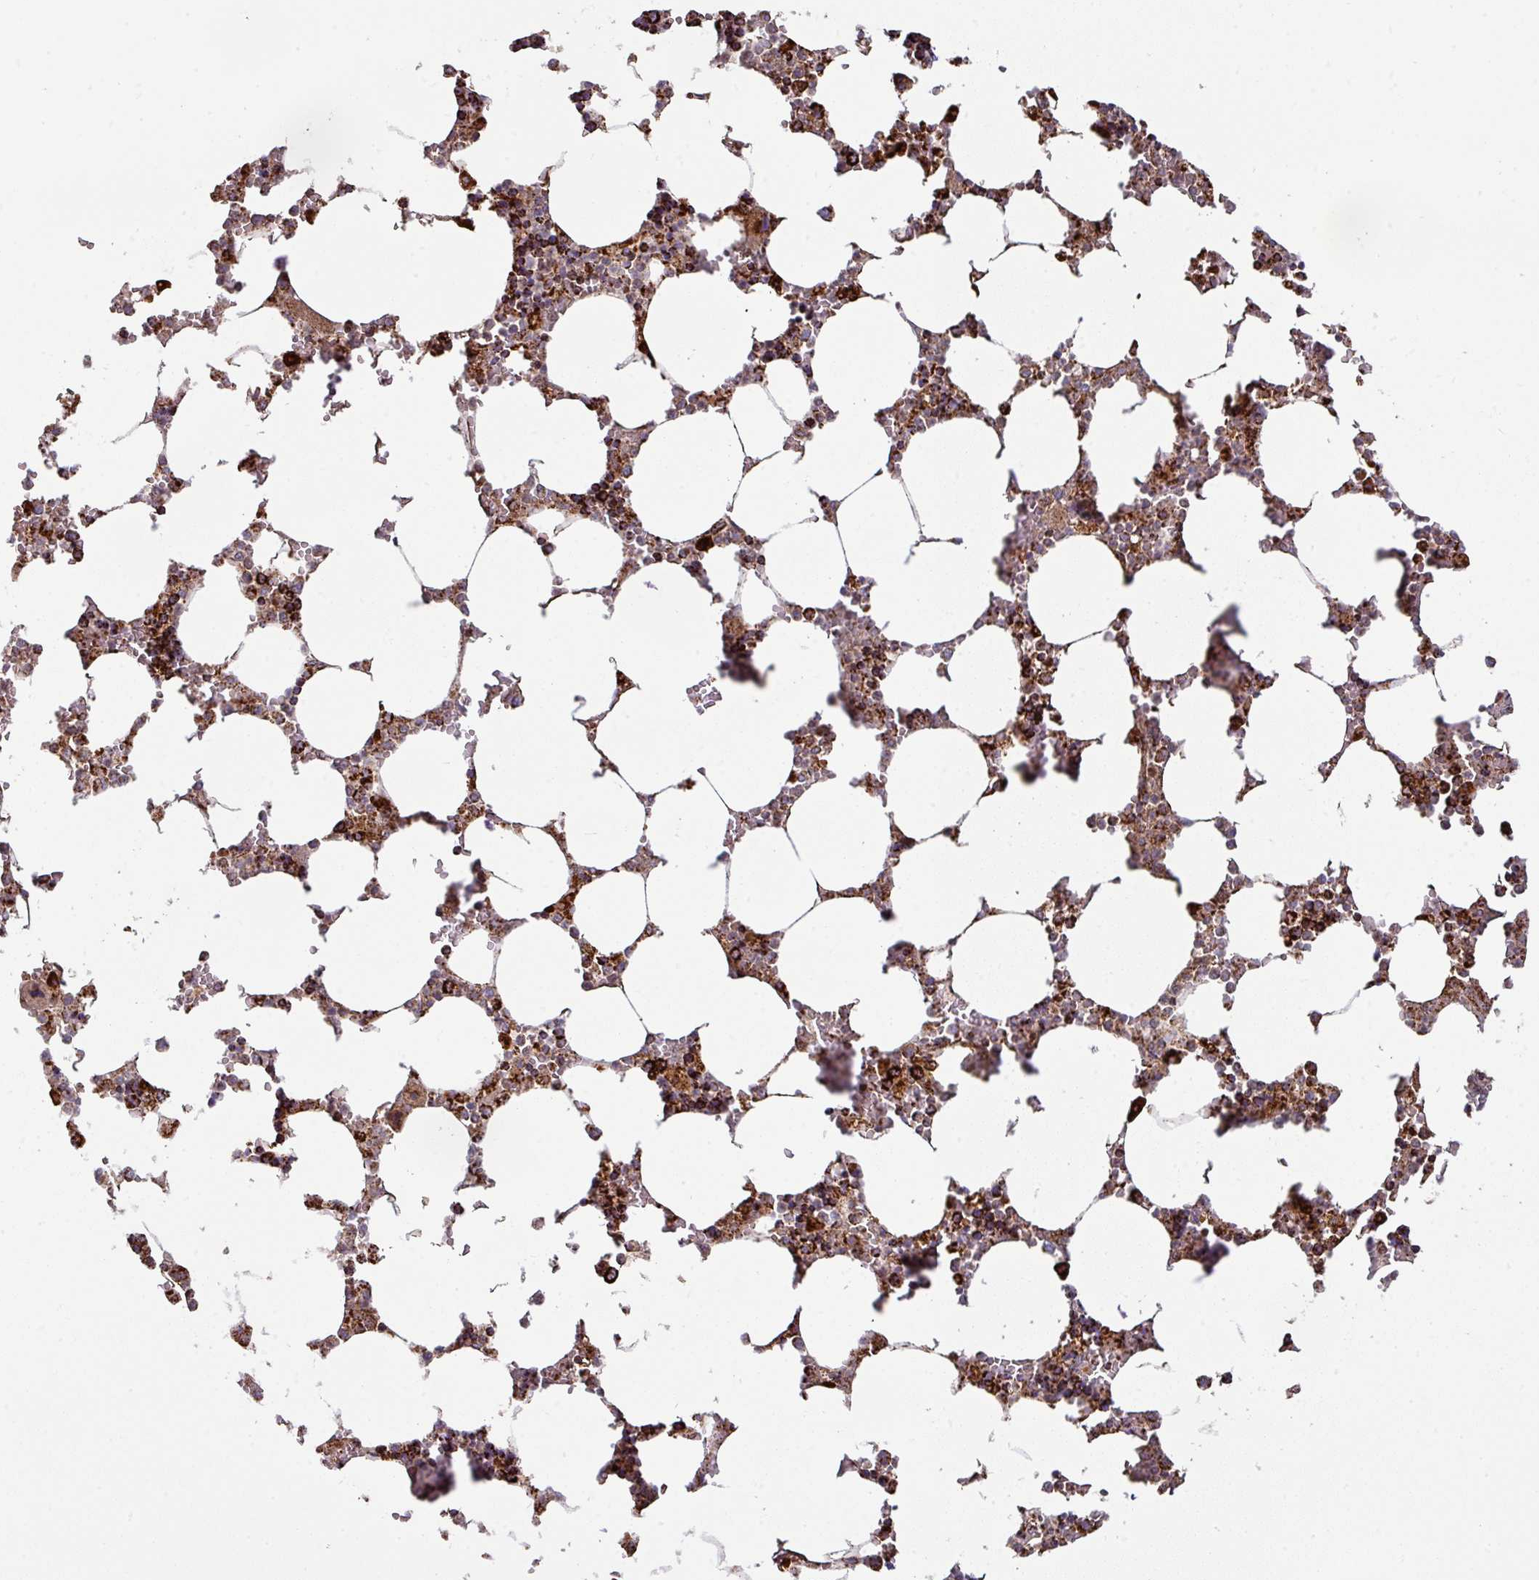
{"staining": {"intensity": "strong", "quantity": ">75%", "location": "cytoplasmic/membranous"}, "tissue": "bone marrow", "cell_type": "Hematopoietic cells", "image_type": "normal", "snomed": [{"axis": "morphology", "description": "Normal tissue, NOS"}, {"axis": "topography", "description": "Bone marrow"}], "caption": "Unremarkable bone marrow reveals strong cytoplasmic/membranous positivity in approximately >75% of hematopoietic cells, visualized by immunohistochemistry. The protein of interest is shown in brown color, while the nuclei are stained blue.", "gene": "TRAP1", "patient": {"sex": "male", "age": 64}}